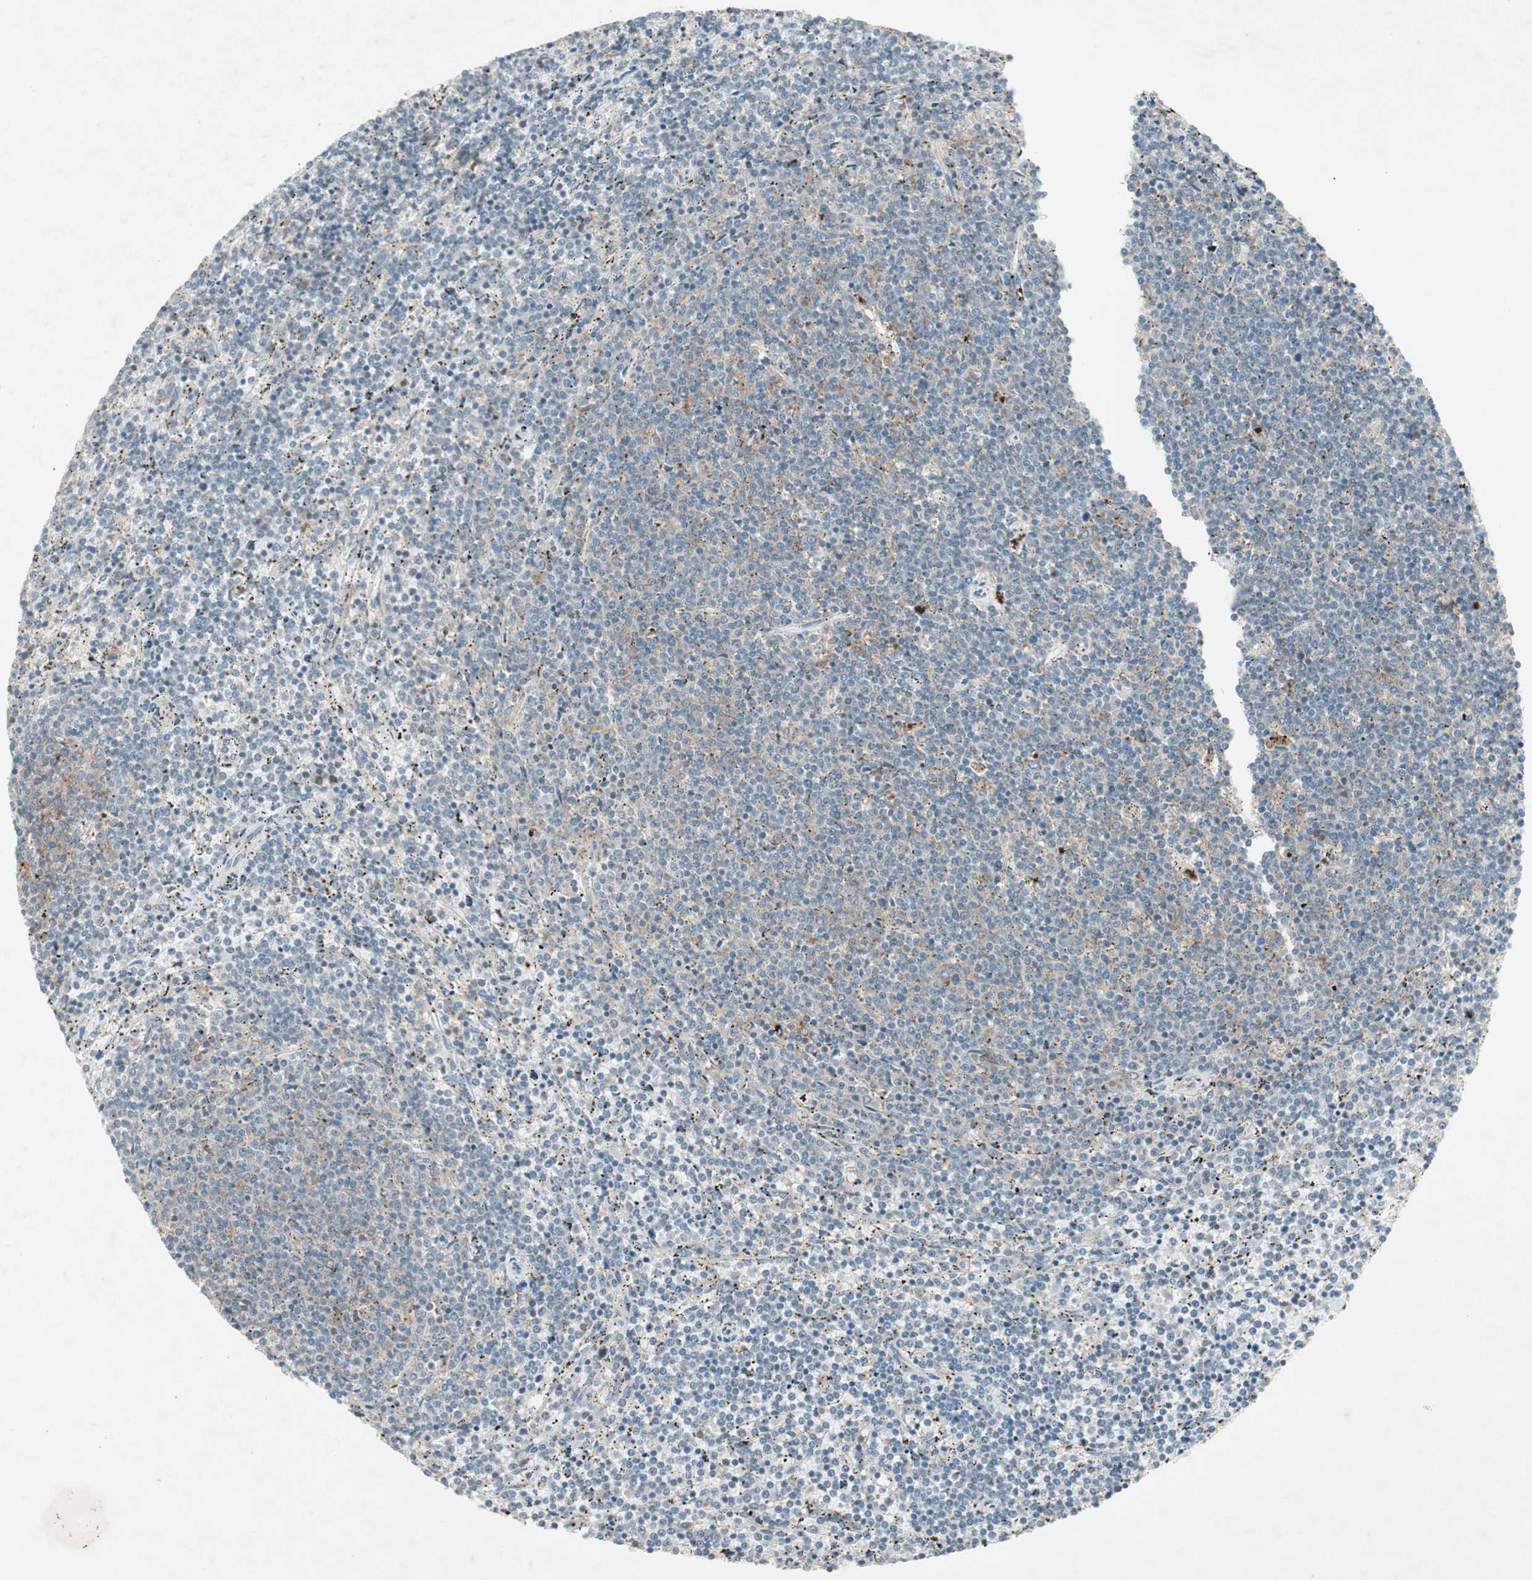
{"staining": {"intensity": "weak", "quantity": "25%-75%", "location": "cytoplasmic/membranous"}, "tissue": "lymphoma", "cell_type": "Tumor cells", "image_type": "cancer", "snomed": [{"axis": "morphology", "description": "Malignant lymphoma, non-Hodgkin's type, Low grade"}, {"axis": "topography", "description": "Spleen"}], "caption": "Approximately 25%-75% of tumor cells in human low-grade malignant lymphoma, non-Hodgkin's type exhibit weak cytoplasmic/membranous protein positivity as visualized by brown immunohistochemical staining.", "gene": "RPL23", "patient": {"sex": "female", "age": 50}}